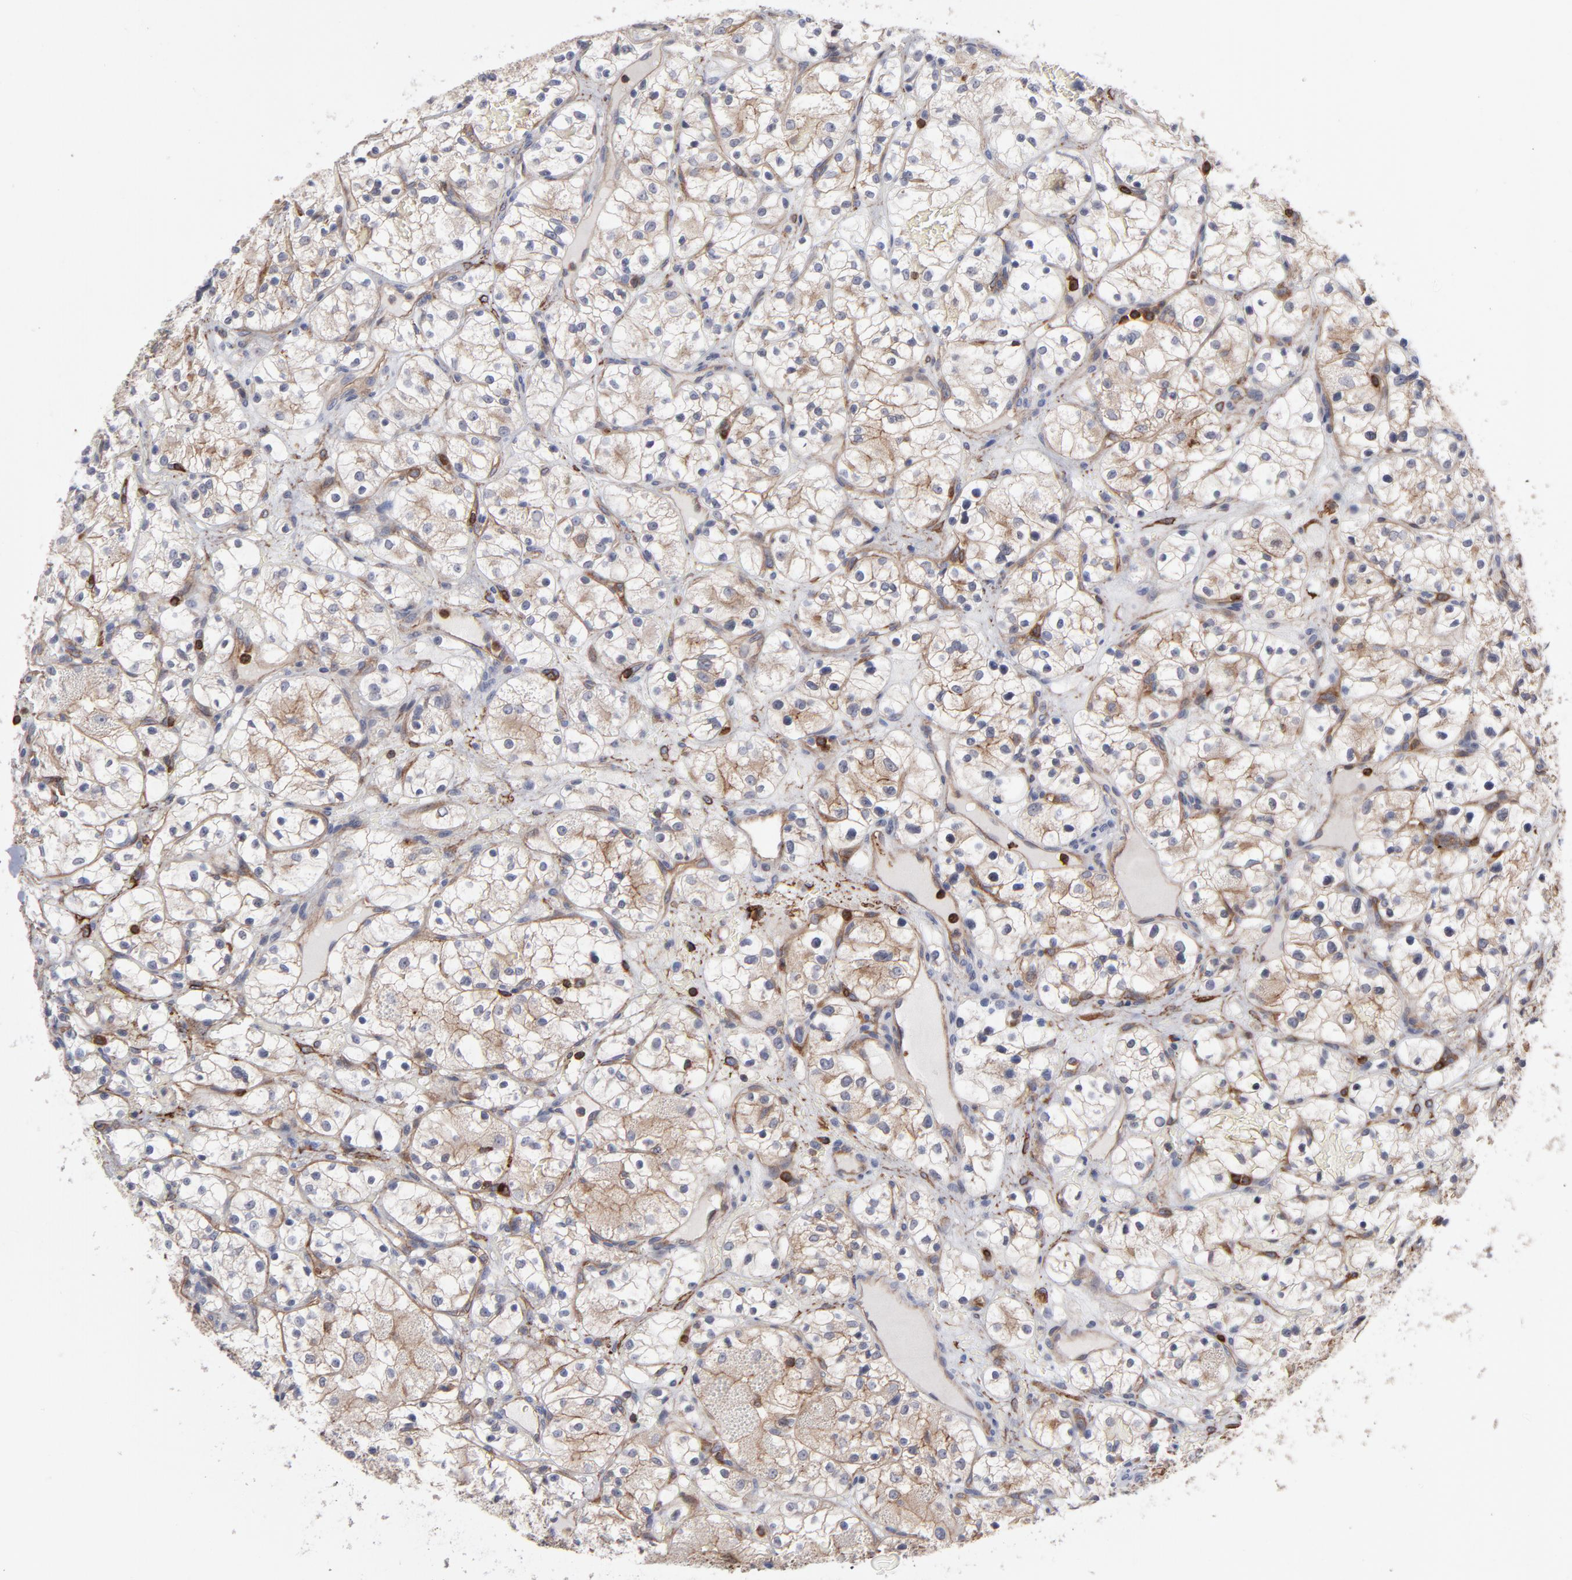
{"staining": {"intensity": "weak", "quantity": "25%-75%", "location": "cytoplasmic/membranous"}, "tissue": "renal cancer", "cell_type": "Tumor cells", "image_type": "cancer", "snomed": [{"axis": "morphology", "description": "Adenocarcinoma, NOS"}, {"axis": "topography", "description": "Kidney"}], "caption": "Tumor cells exhibit weak cytoplasmic/membranous staining in about 25%-75% of cells in adenocarcinoma (renal).", "gene": "PXN", "patient": {"sex": "female", "age": 60}}